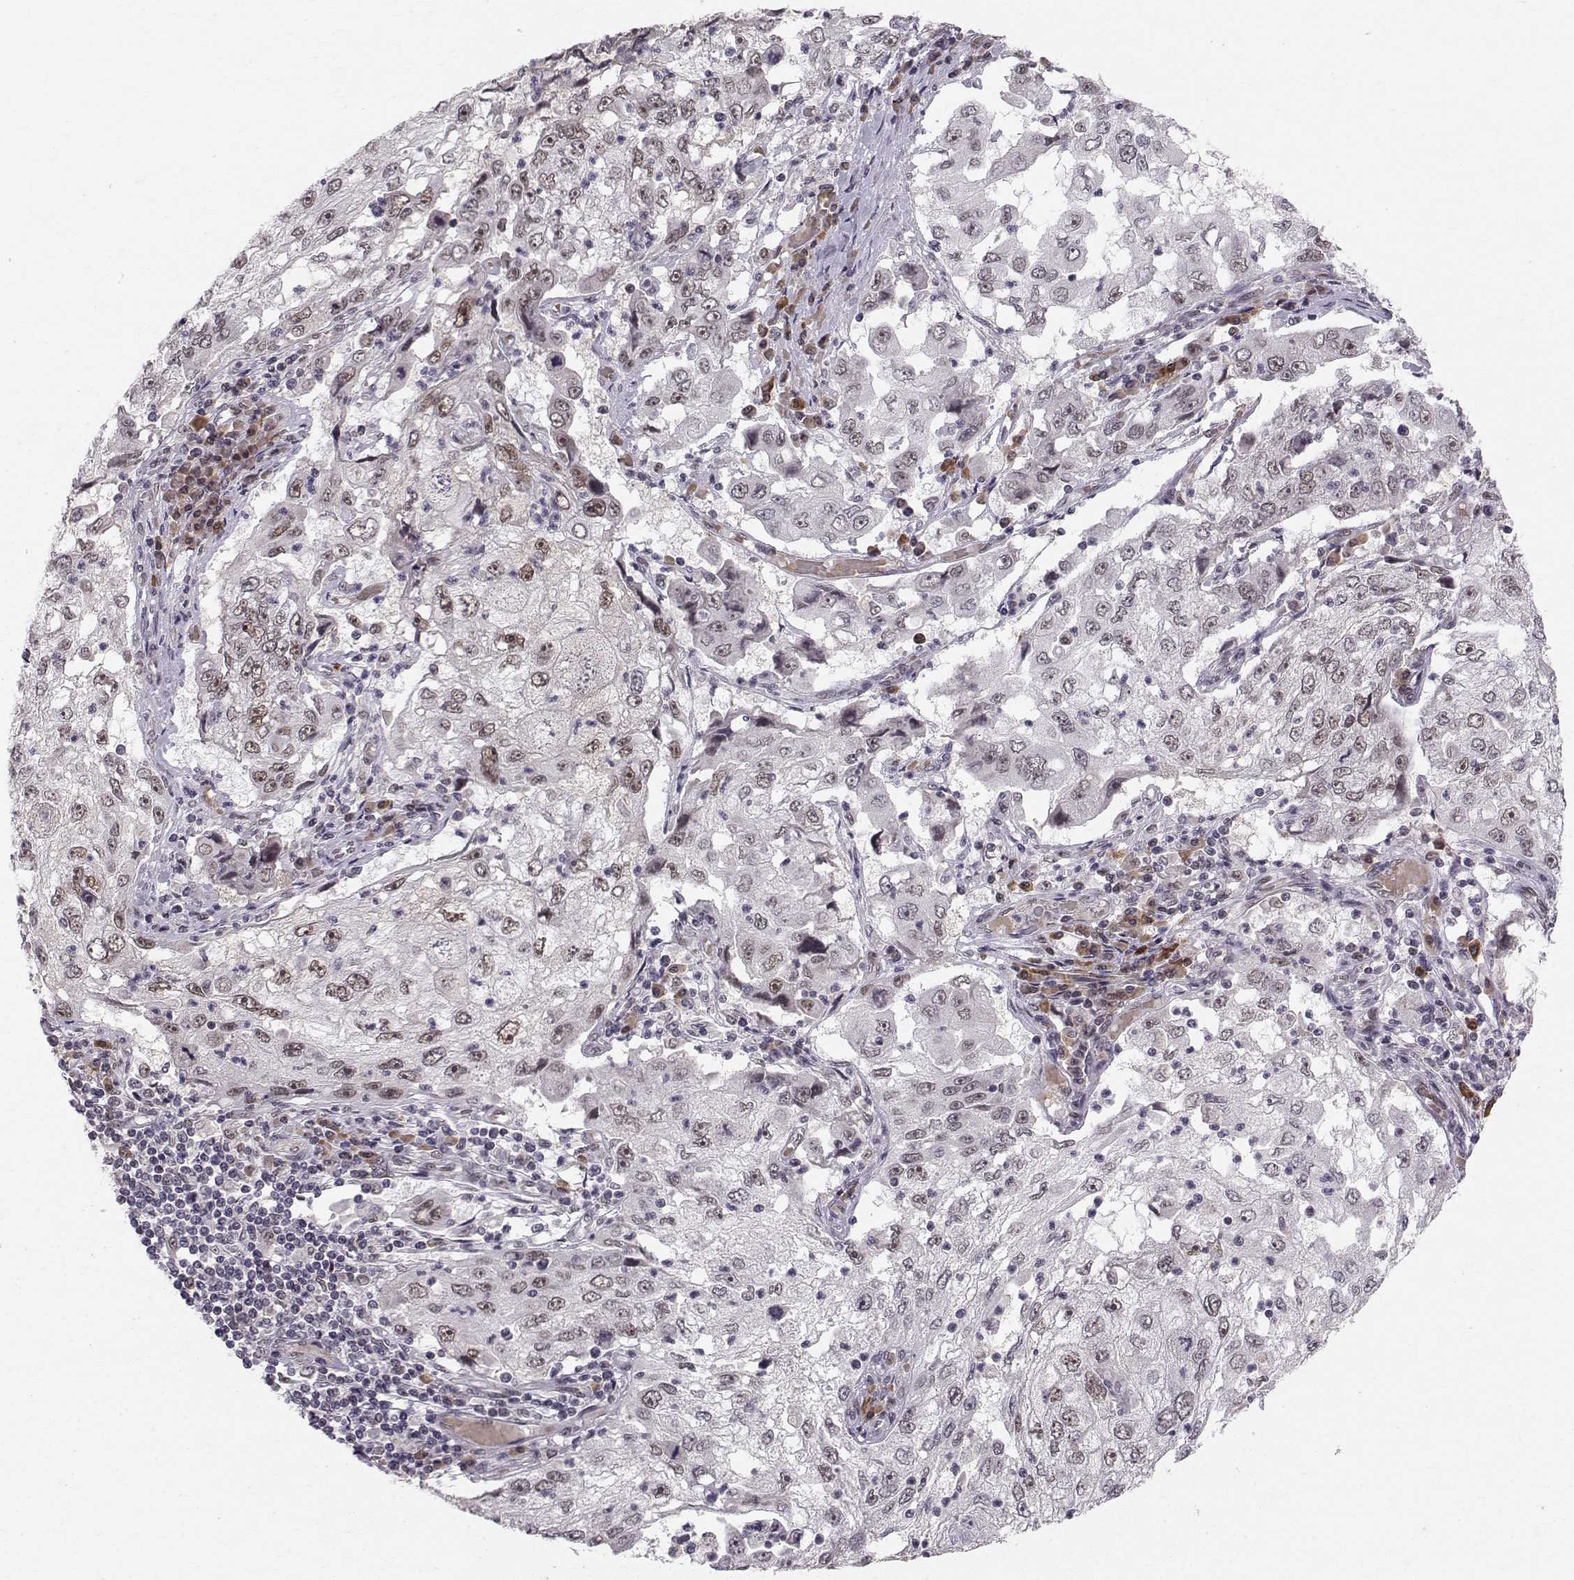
{"staining": {"intensity": "moderate", "quantity": "<25%", "location": "nuclear"}, "tissue": "cervical cancer", "cell_type": "Tumor cells", "image_type": "cancer", "snomed": [{"axis": "morphology", "description": "Squamous cell carcinoma, NOS"}, {"axis": "topography", "description": "Cervix"}], "caption": "Moderate nuclear staining for a protein is appreciated in about <25% of tumor cells of cervical cancer using immunohistochemistry.", "gene": "RPP38", "patient": {"sex": "female", "age": 36}}